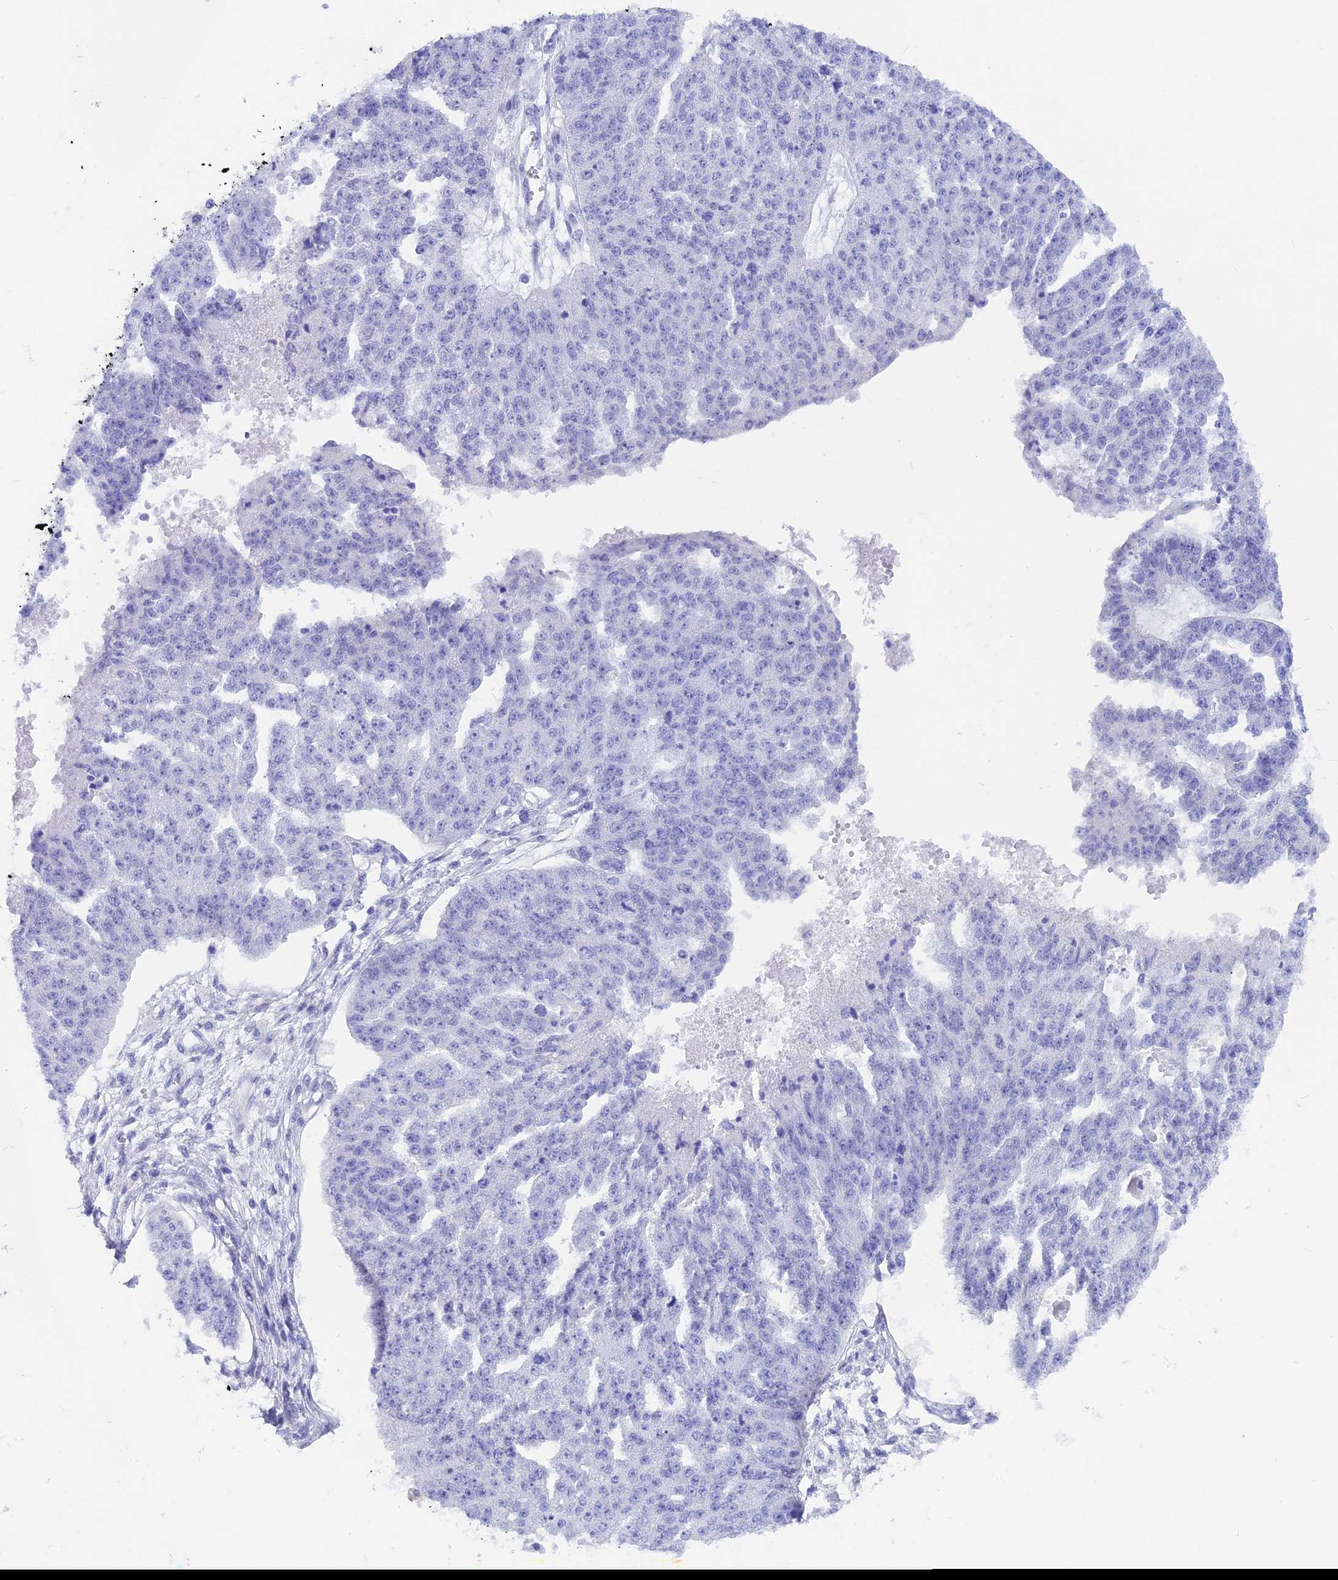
{"staining": {"intensity": "negative", "quantity": "none", "location": "none"}, "tissue": "ovarian cancer", "cell_type": "Tumor cells", "image_type": "cancer", "snomed": [{"axis": "morphology", "description": "Cystadenocarcinoma, serous, NOS"}, {"axis": "topography", "description": "Ovary"}], "caption": "Immunohistochemistry (IHC) photomicrograph of neoplastic tissue: ovarian cancer stained with DAB (3,3'-diaminobenzidine) demonstrates no significant protein staining in tumor cells.", "gene": "GNGT2", "patient": {"sex": "female", "age": 58}}